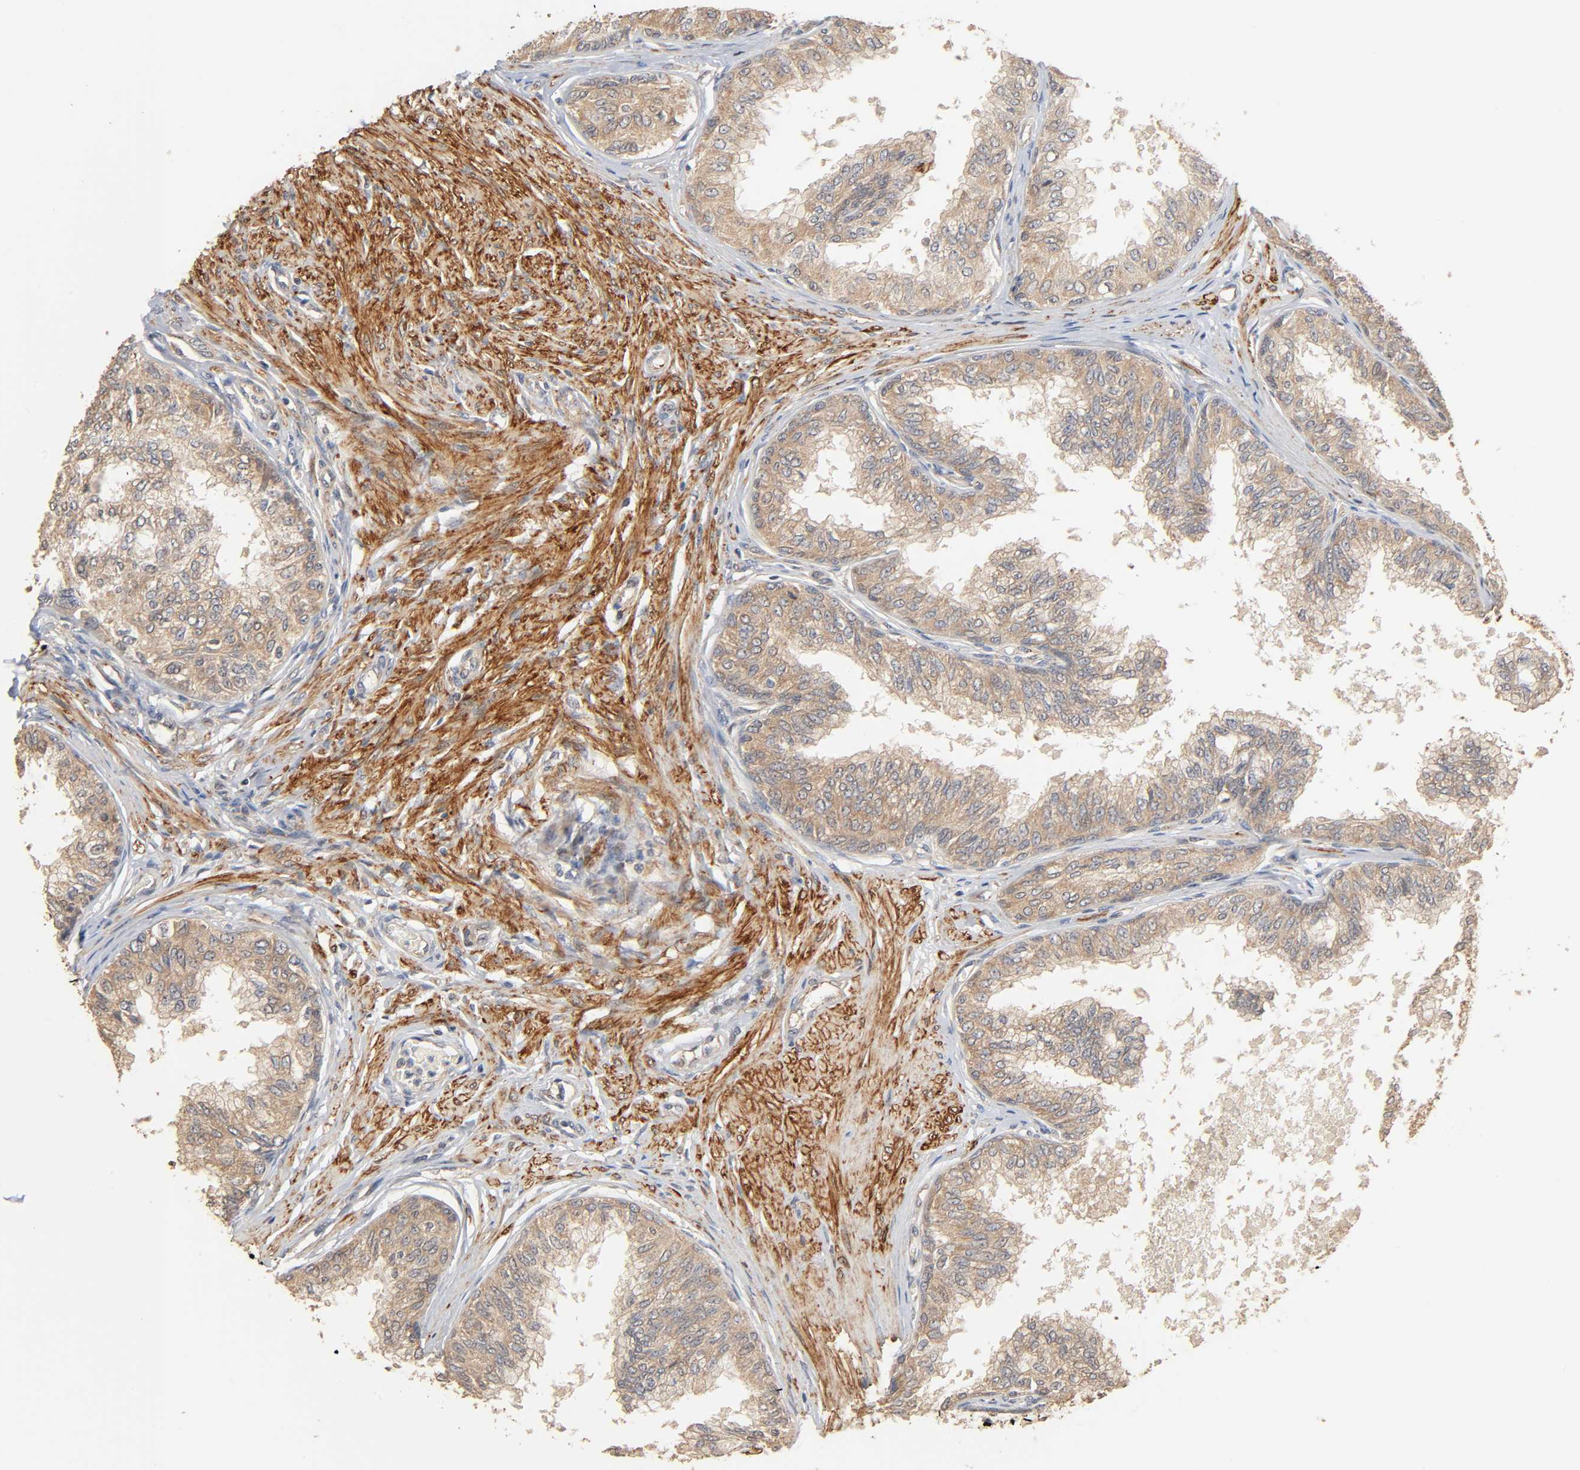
{"staining": {"intensity": "moderate", "quantity": ">75%", "location": "cytoplasmic/membranous"}, "tissue": "prostate", "cell_type": "Glandular cells", "image_type": "normal", "snomed": [{"axis": "morphology", "description": "Normal tissue, NOS"}, {"axis": "topography", "description": "Prostate"}, {"axis": "topography", "description": "Seminal veicle"}], "caption": "Prostate stained with DAB IHC exhibits medium levels of moderate cytoplasmic/membranous expression in approximately >75% of glandular cells.", "gene": "NEMF", "patient": {"sex": "male", "age": 60}}